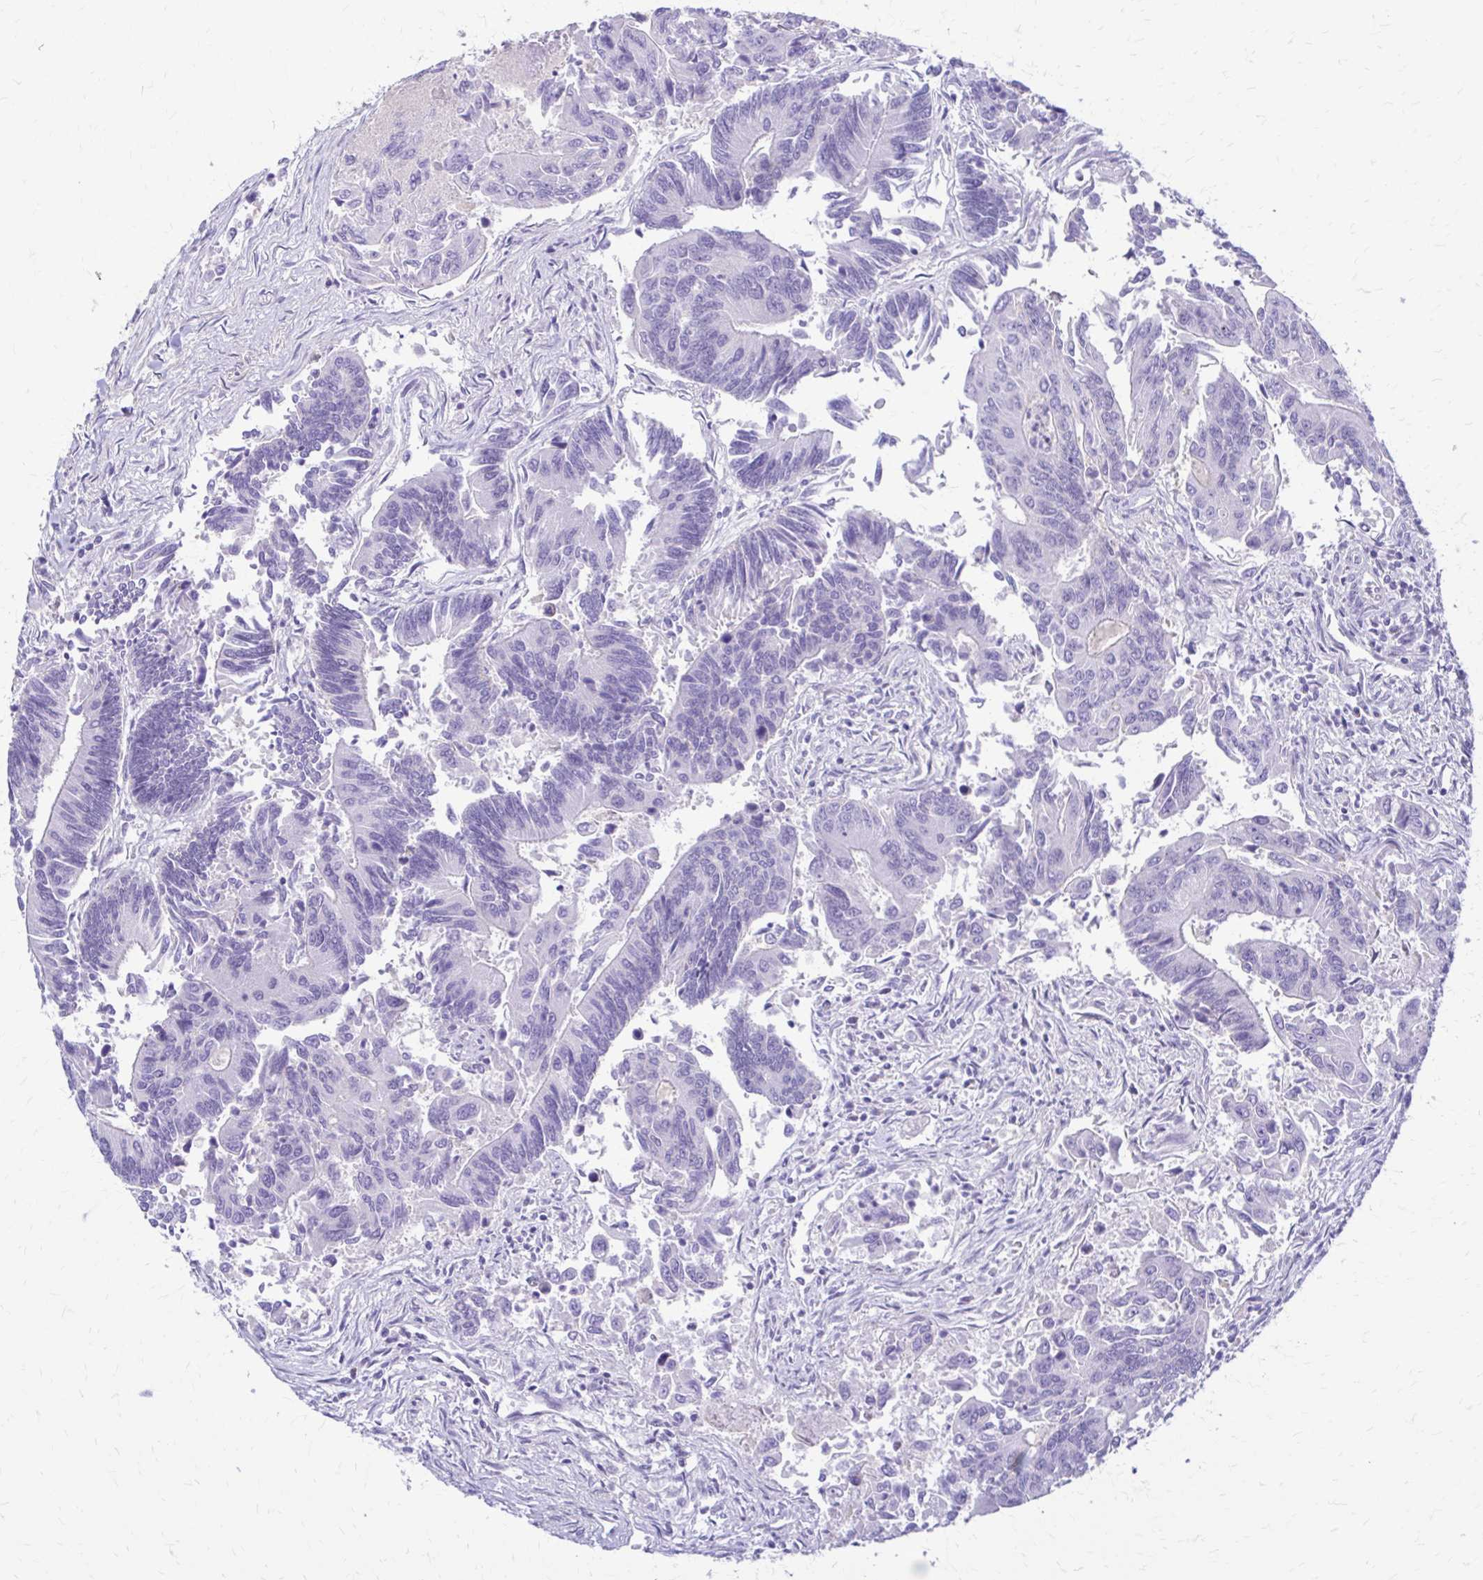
{"staining": {"intensity": "negative", "quantity": "none", "location": "none"}, "tissue": "colorectal cancer", "cell_type": "Tumor cells", "image_type": "cancer", "snomed": [{"axis": "morphology", "description": "Adenocarcinoma, NOS"}, {"axis": "topography", "description": "Colon"}], "caption": "This is an IHC photomicrograph of adenocarcinoma (colorectal). There is no staining in tumor cells.", "gene": "RHOBTB2", "patient": {"sex": "female", "age": 67}}